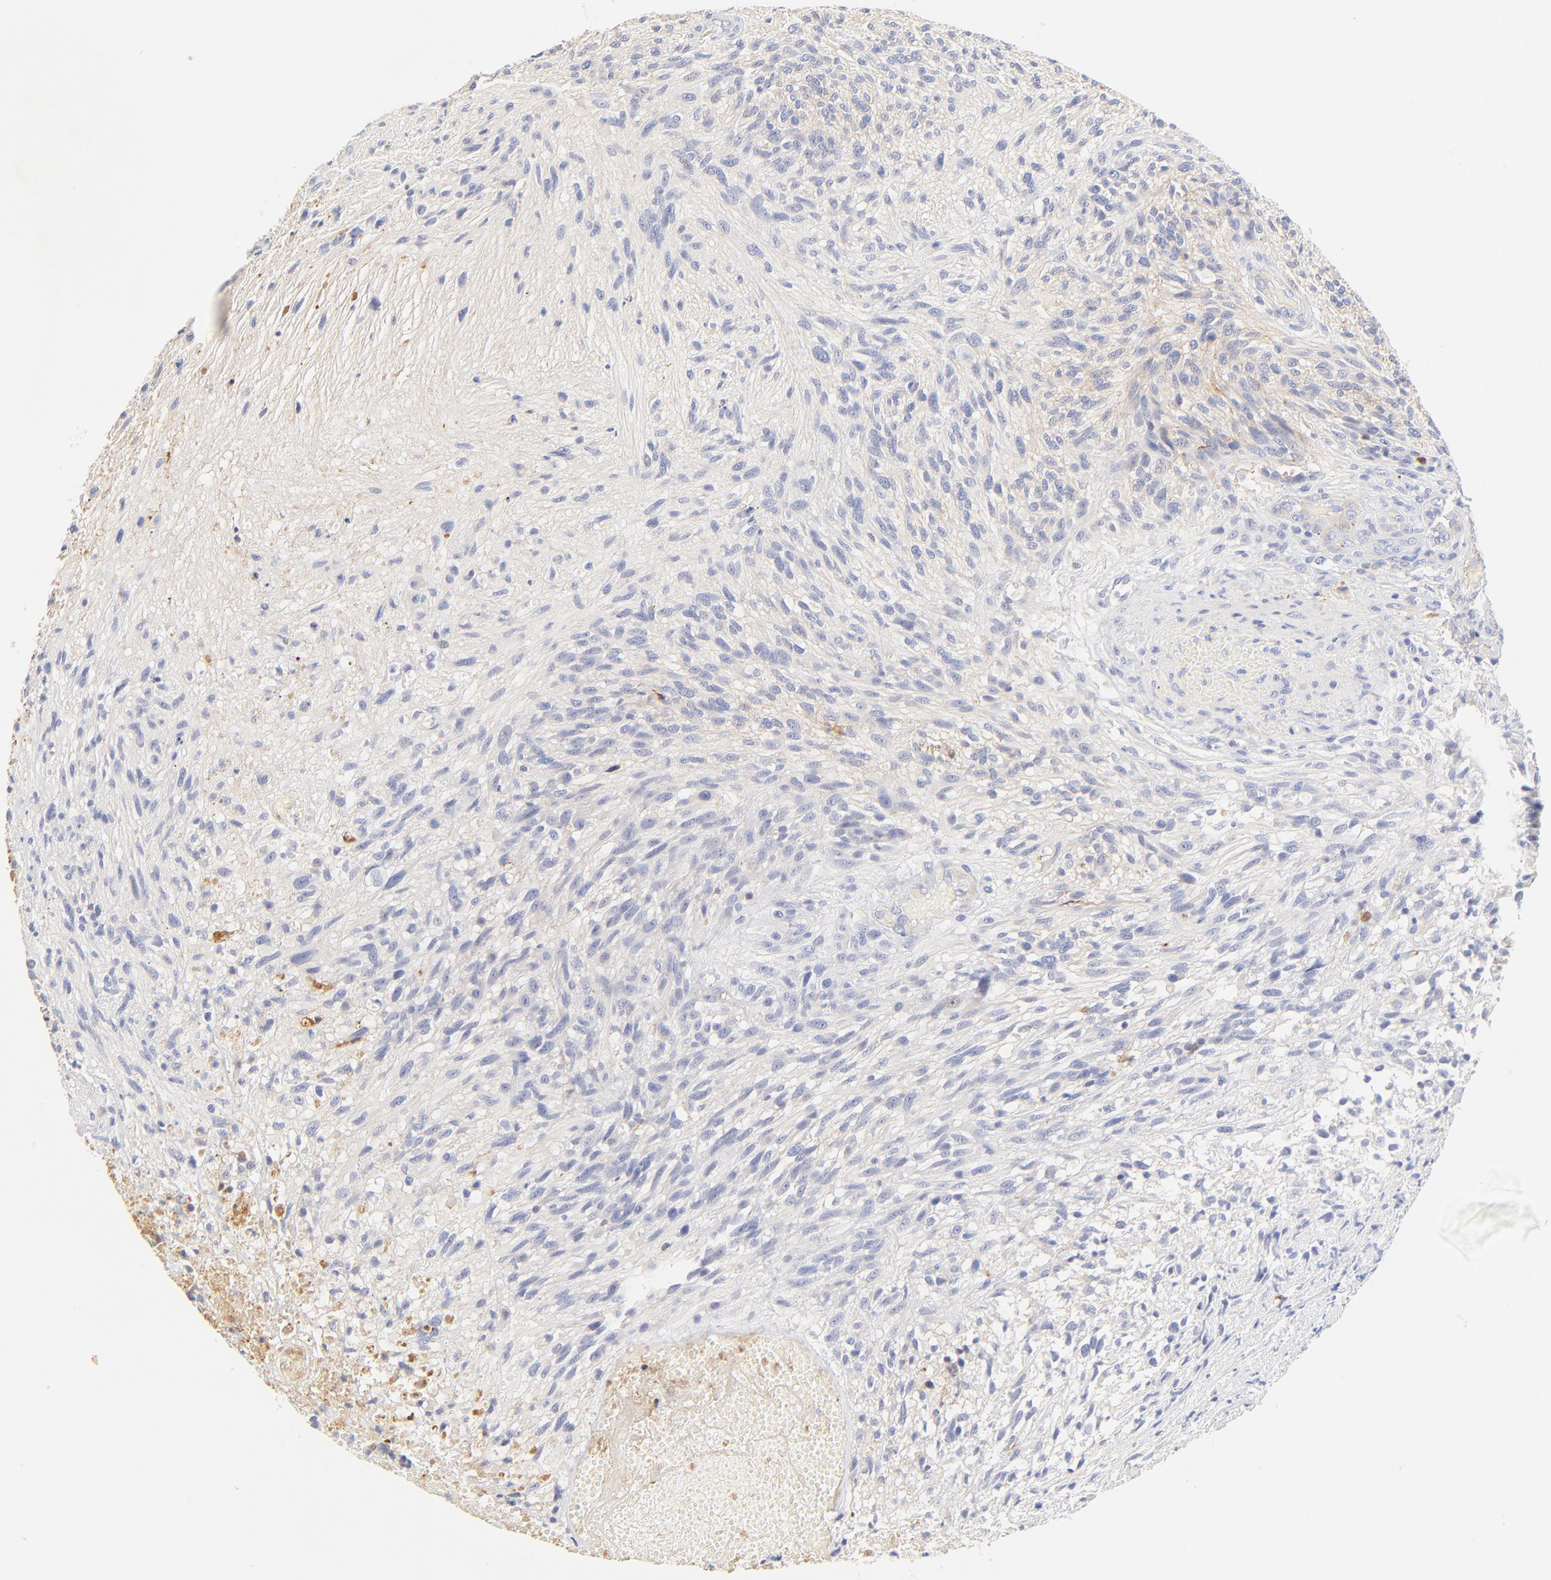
{"staining": {"intensity": "negative", "quantity": "none", "location": "none"}, "tissue": "glioma", "cell_type": "Tumor cells", "image_type": "cancer", "snomed": [{"axis": "morphology", "description": "Normal tissue, NOS"}, {"axis": "morphology", "description": "Glioma, malignant, High grade"}, {"axis": "topography", "description": "Cerebral cortex"}], "caption": "IHC of human glioma exhibits no staining in tumor cells.", "gene": "MDGA2", "patient": {"sex": "male", "age": 75}}